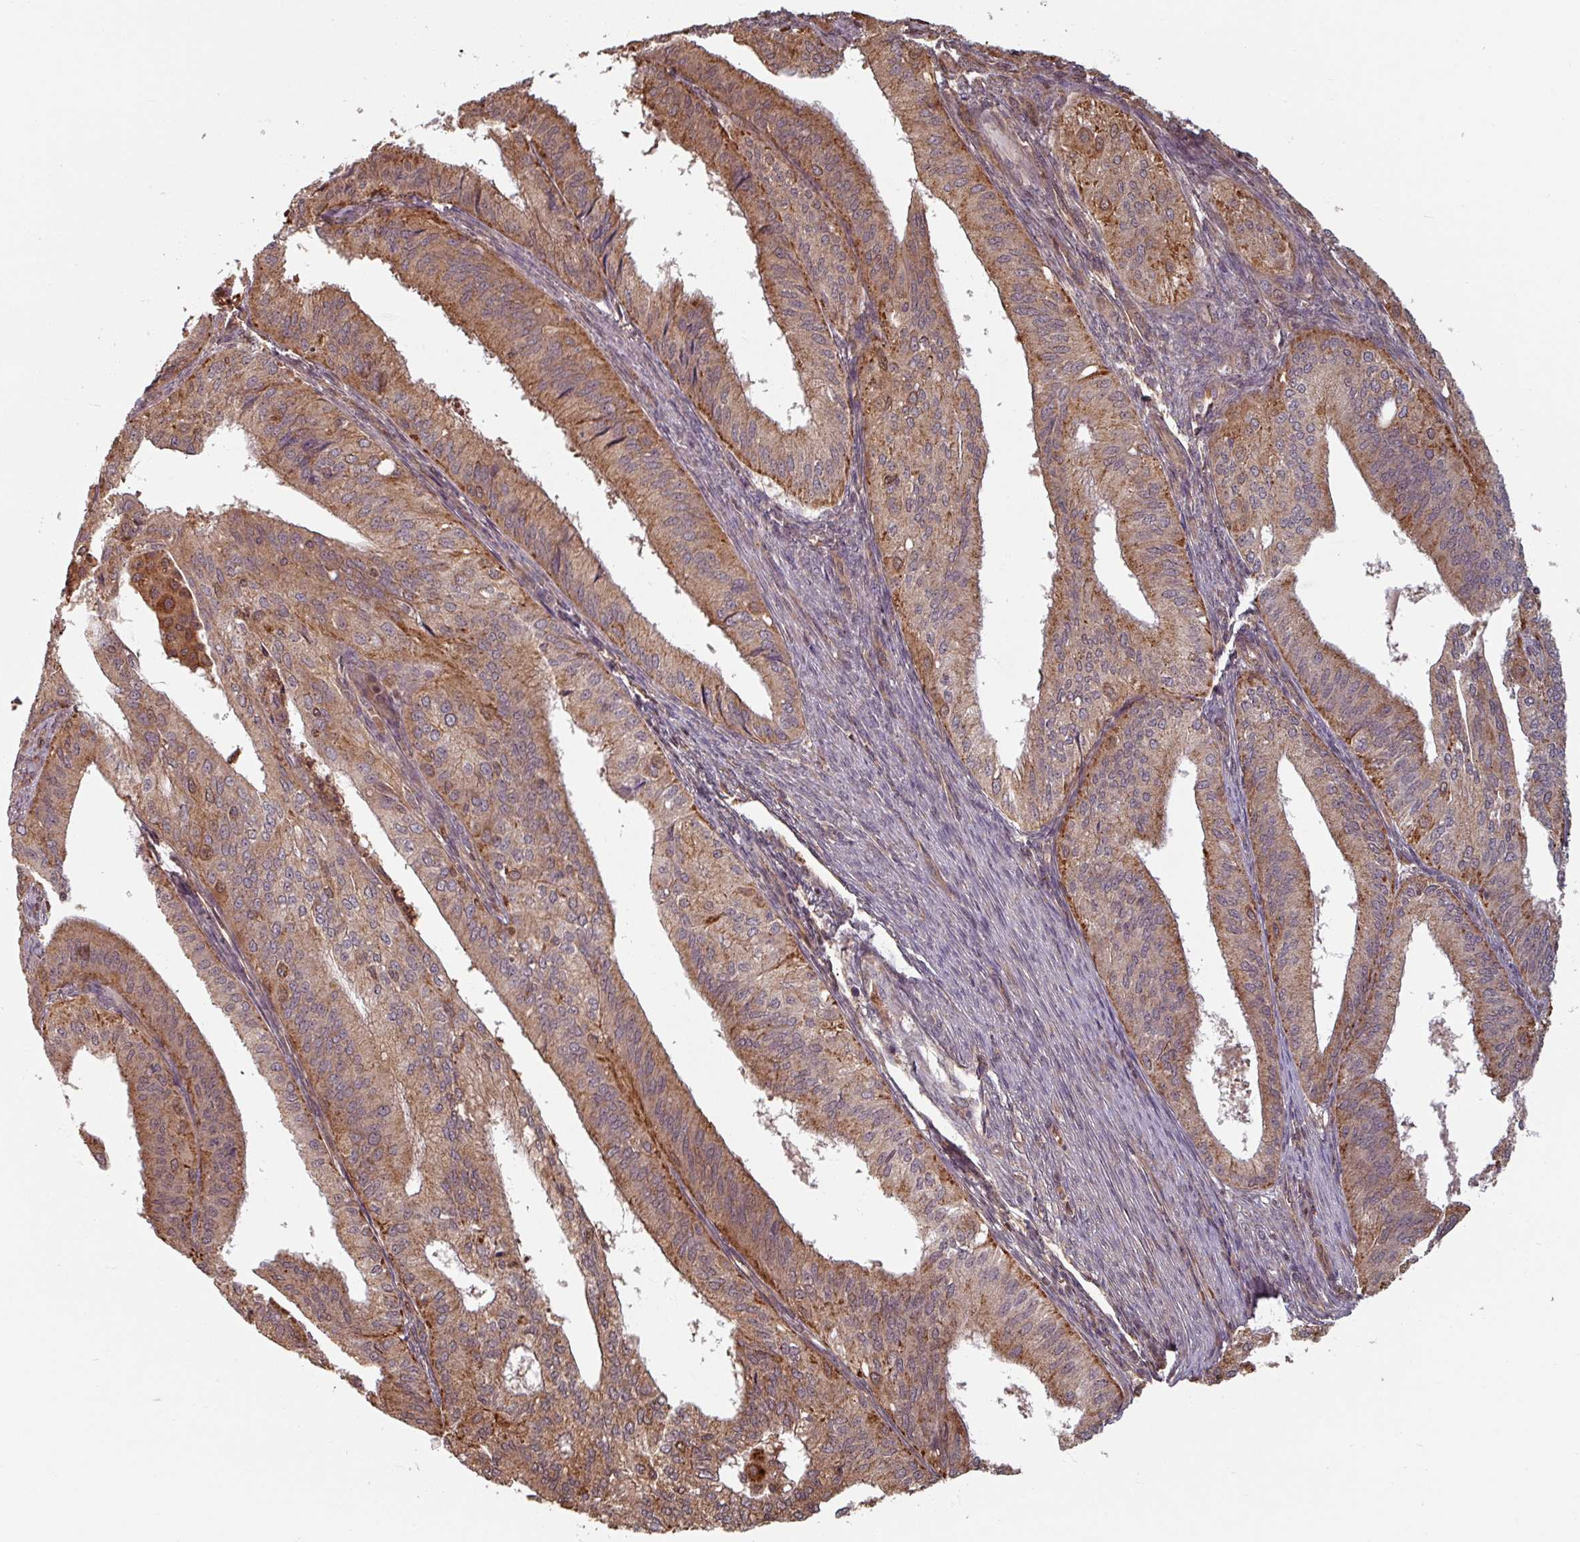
{"staining": {"intensity": "moderate", "quantity": ">75%", "location": "cytoplasmic/membranous"}, "tissue": "endometrial cancer", "cell_type": "Tumor cells", "image_type": "cancer", "snomed": [{"axis": "morphology", "description": "Adenocarcinoma, NOS"}, {"axis": "topography", "description": "Endometrium"}], "caption": "Endometrial adenocarcinoma stained with IHC displays moderate cytoplasmic/membranous staining in about >75% of tumor cells.", "gene": "EID1", "patient": {"sex": "female", "age": 50}}